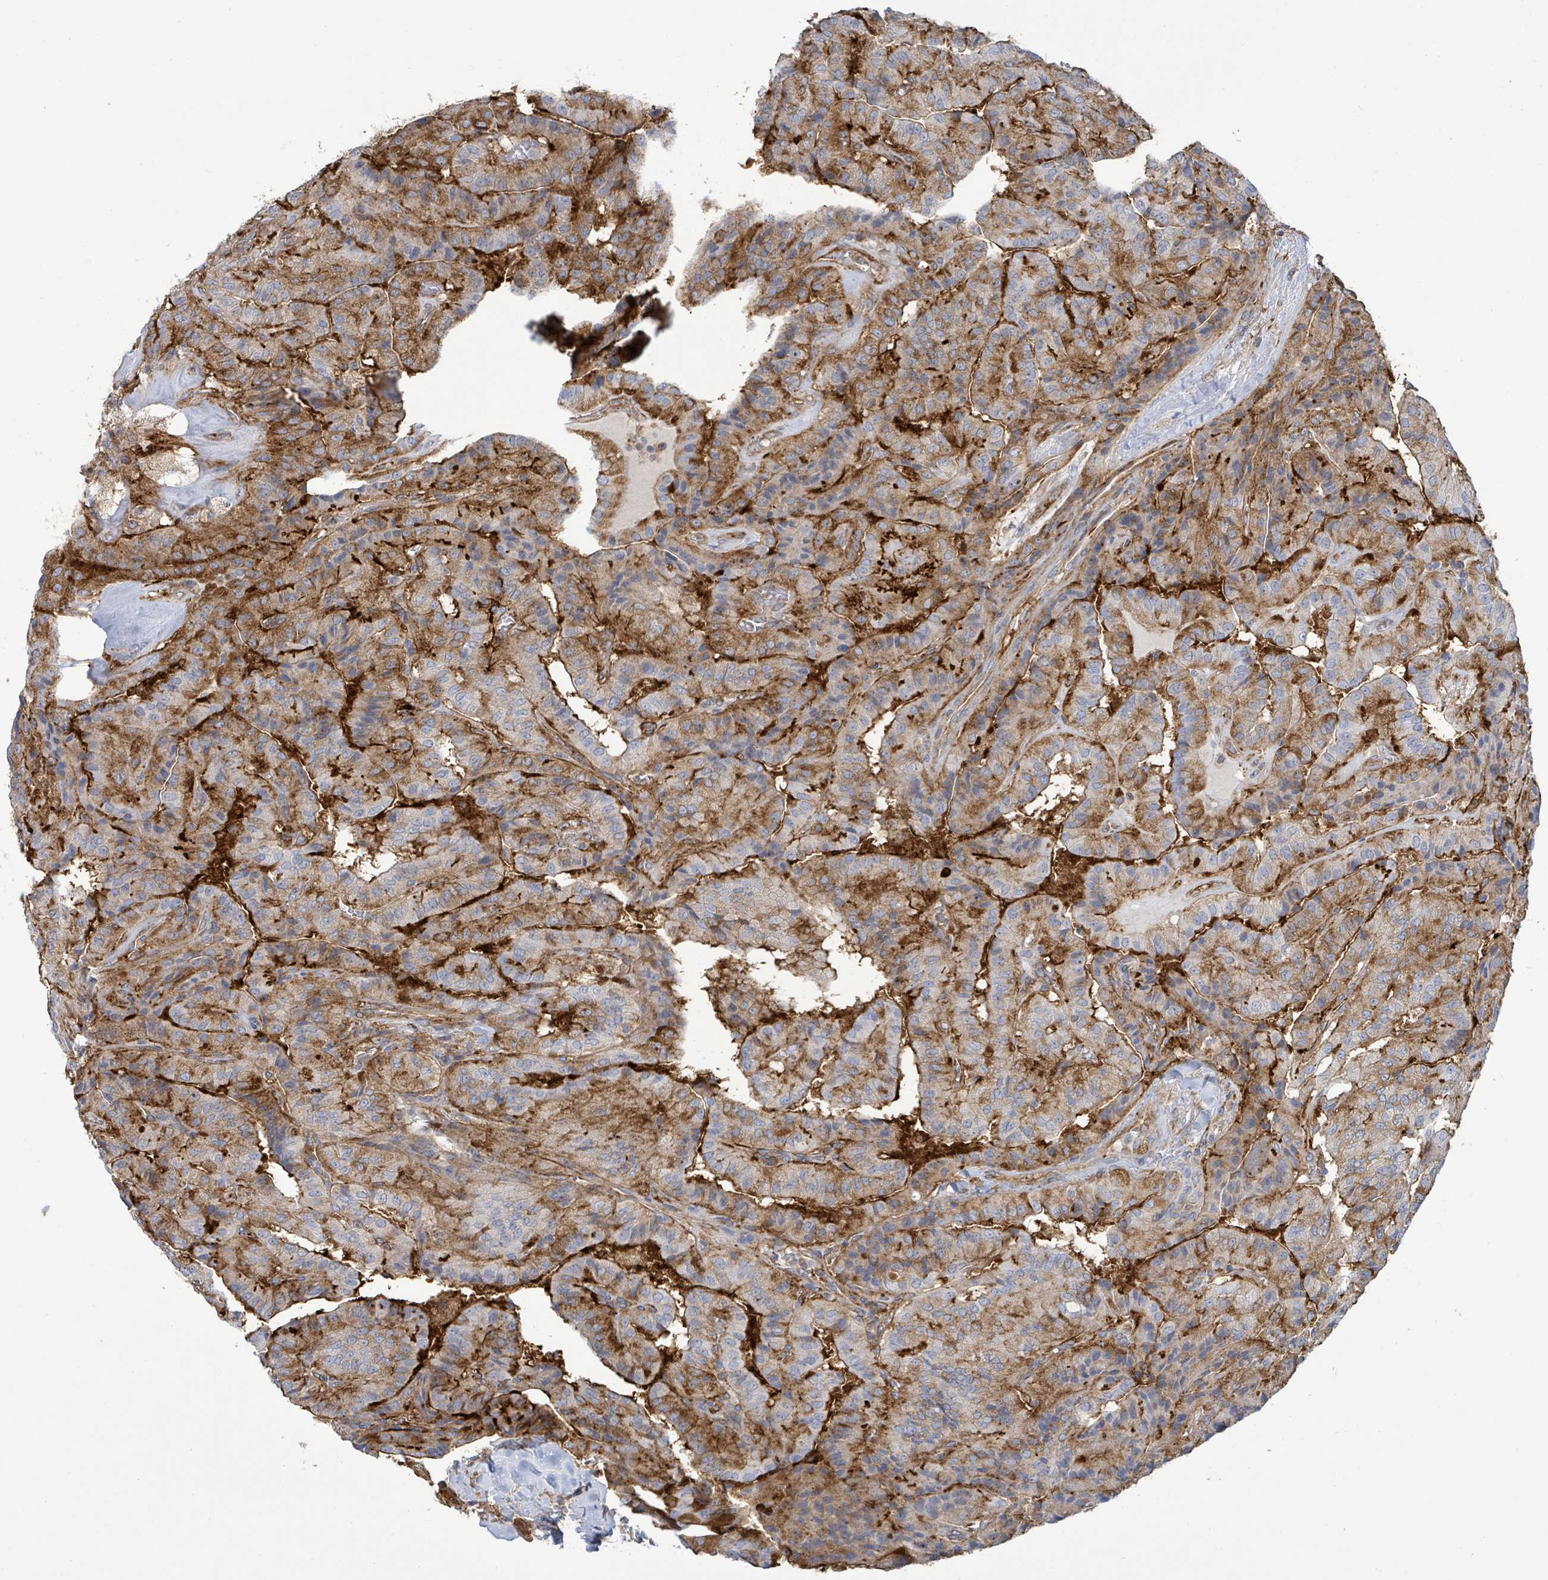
{"staining": {"intensity": "moderate", "quantity": ">75%", "location": "cytoplasmic/membranous"}, "tissue": "thyroid cancer", "cell_type": "Tumor cells", "image_type": "cancer", "snomed": [{"axis": "morphology", "description": "Normal tissue, NOS"}, {"axis": "morphology", "description": "Papillary adenocarcinoma, NOS"}, {"axis": "topography", "description": "Thyroid gland"}], "caption": "The image shows immunohistochemical staining of papillary adenocarcinoma (thyroid). There is moderate cytoplasmic/membranous expression is appreciated in about >75% of tumor cells.", "gene": "EGFL7", "patient": {"sex": "female", "age": 59}}